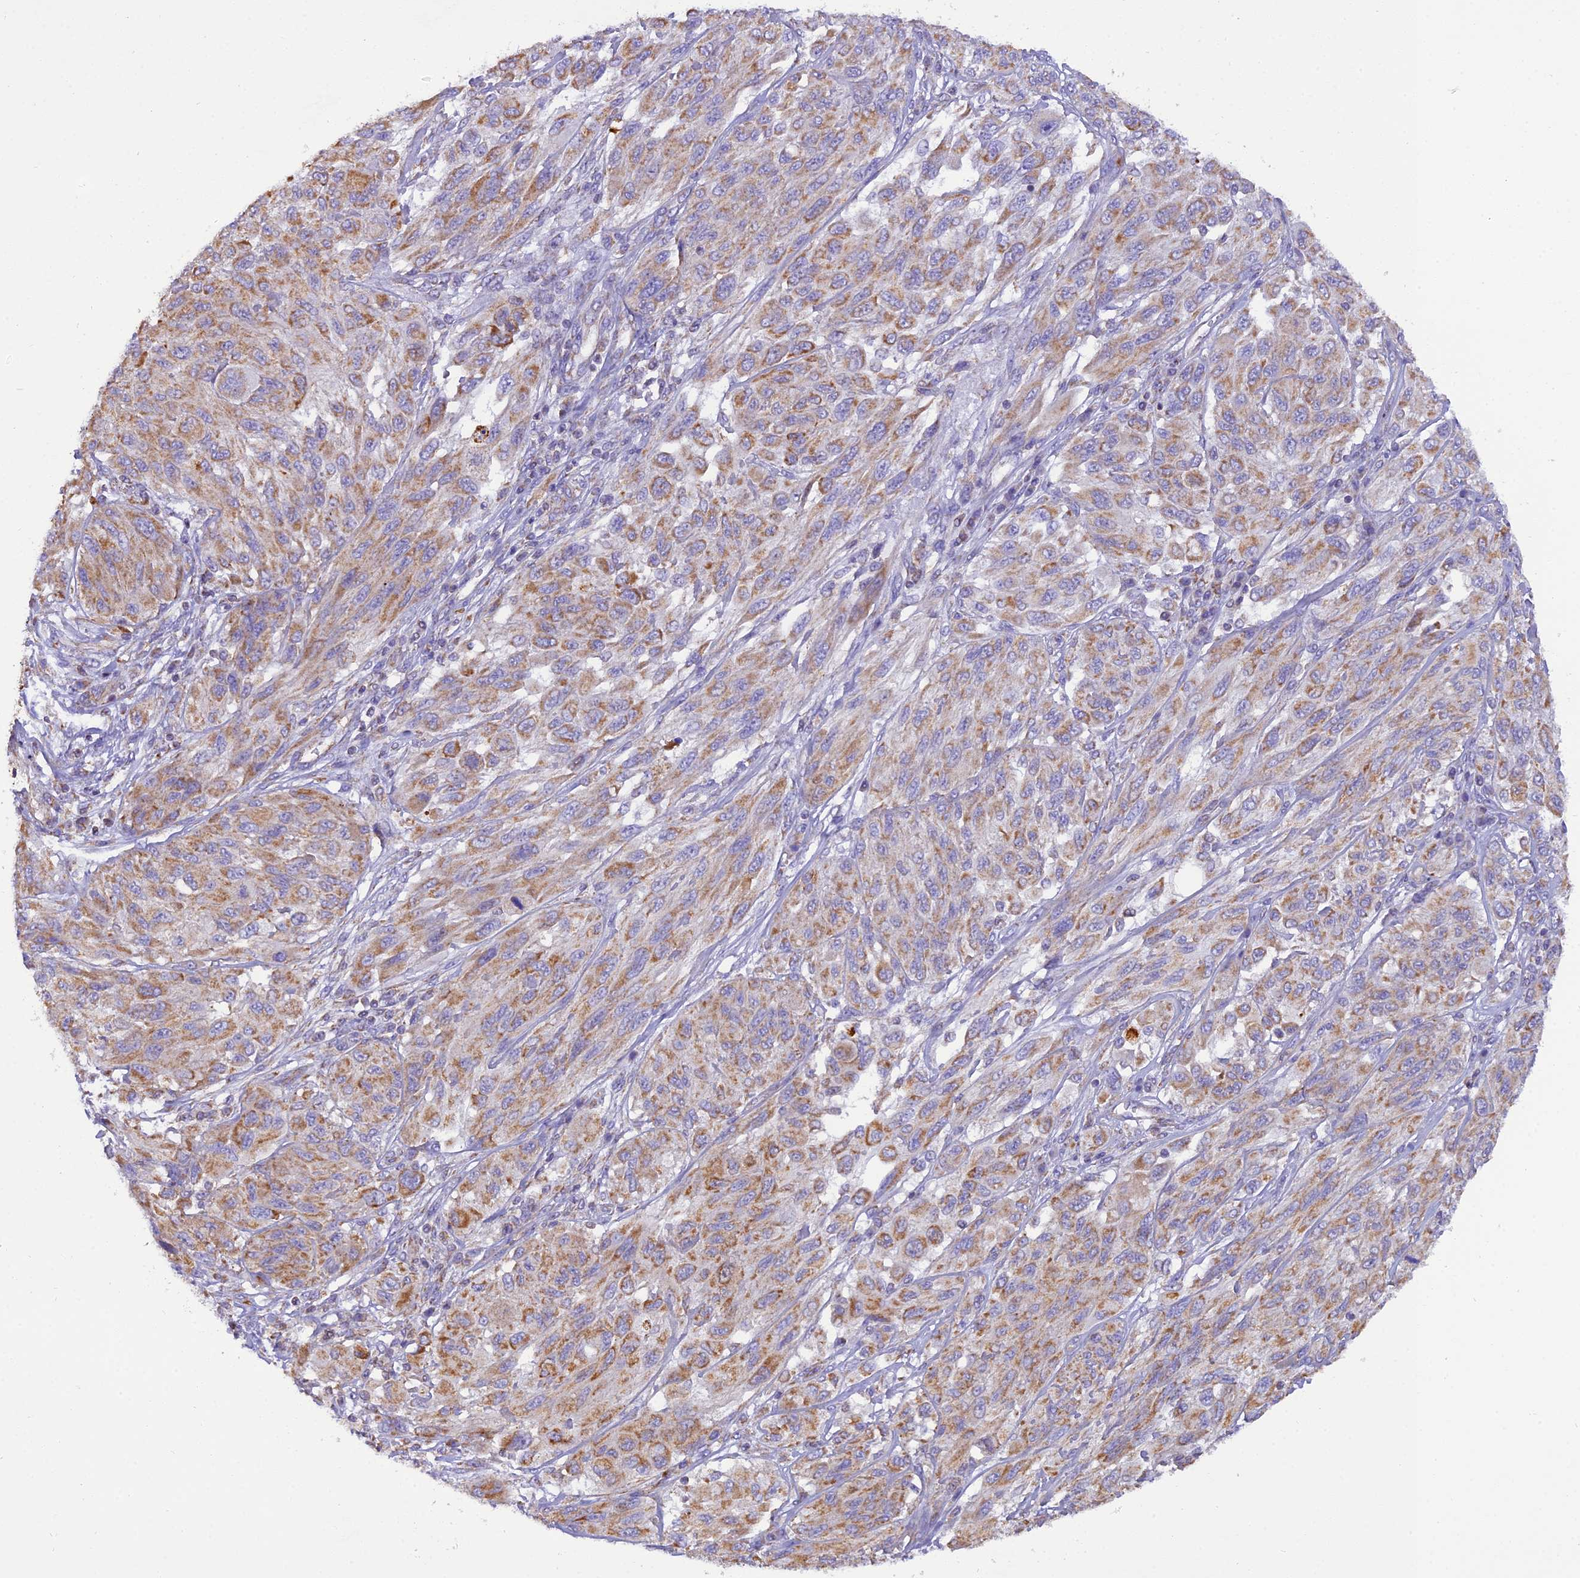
{"staining": {"intensity": "moderate", "quantity": ">75%", "location": "cytoplasmic/membranous"}, "tissue": "melanoma", "cell_type": "Tumor cells", "image_type": "cancer", "snomed": [{"axis": "morphology", "description": "Malignant melanoma, NOS"}, {"axis": "topography", "description": "Skin"}], "caption": "High-power microscopy captured an immunohistochemistry (IHC) histopathology image of malignant melanoma, revealing moderate cytoplasmic/membranous positivity in approximately >75% of tumor cells. The staining is performed using DAB brown chromogen to label protein expression. The nuclei are counter-stained blue using hematoxylin.", "gene": "GPD1", "patient": {"sex": "female", "age": 91}}